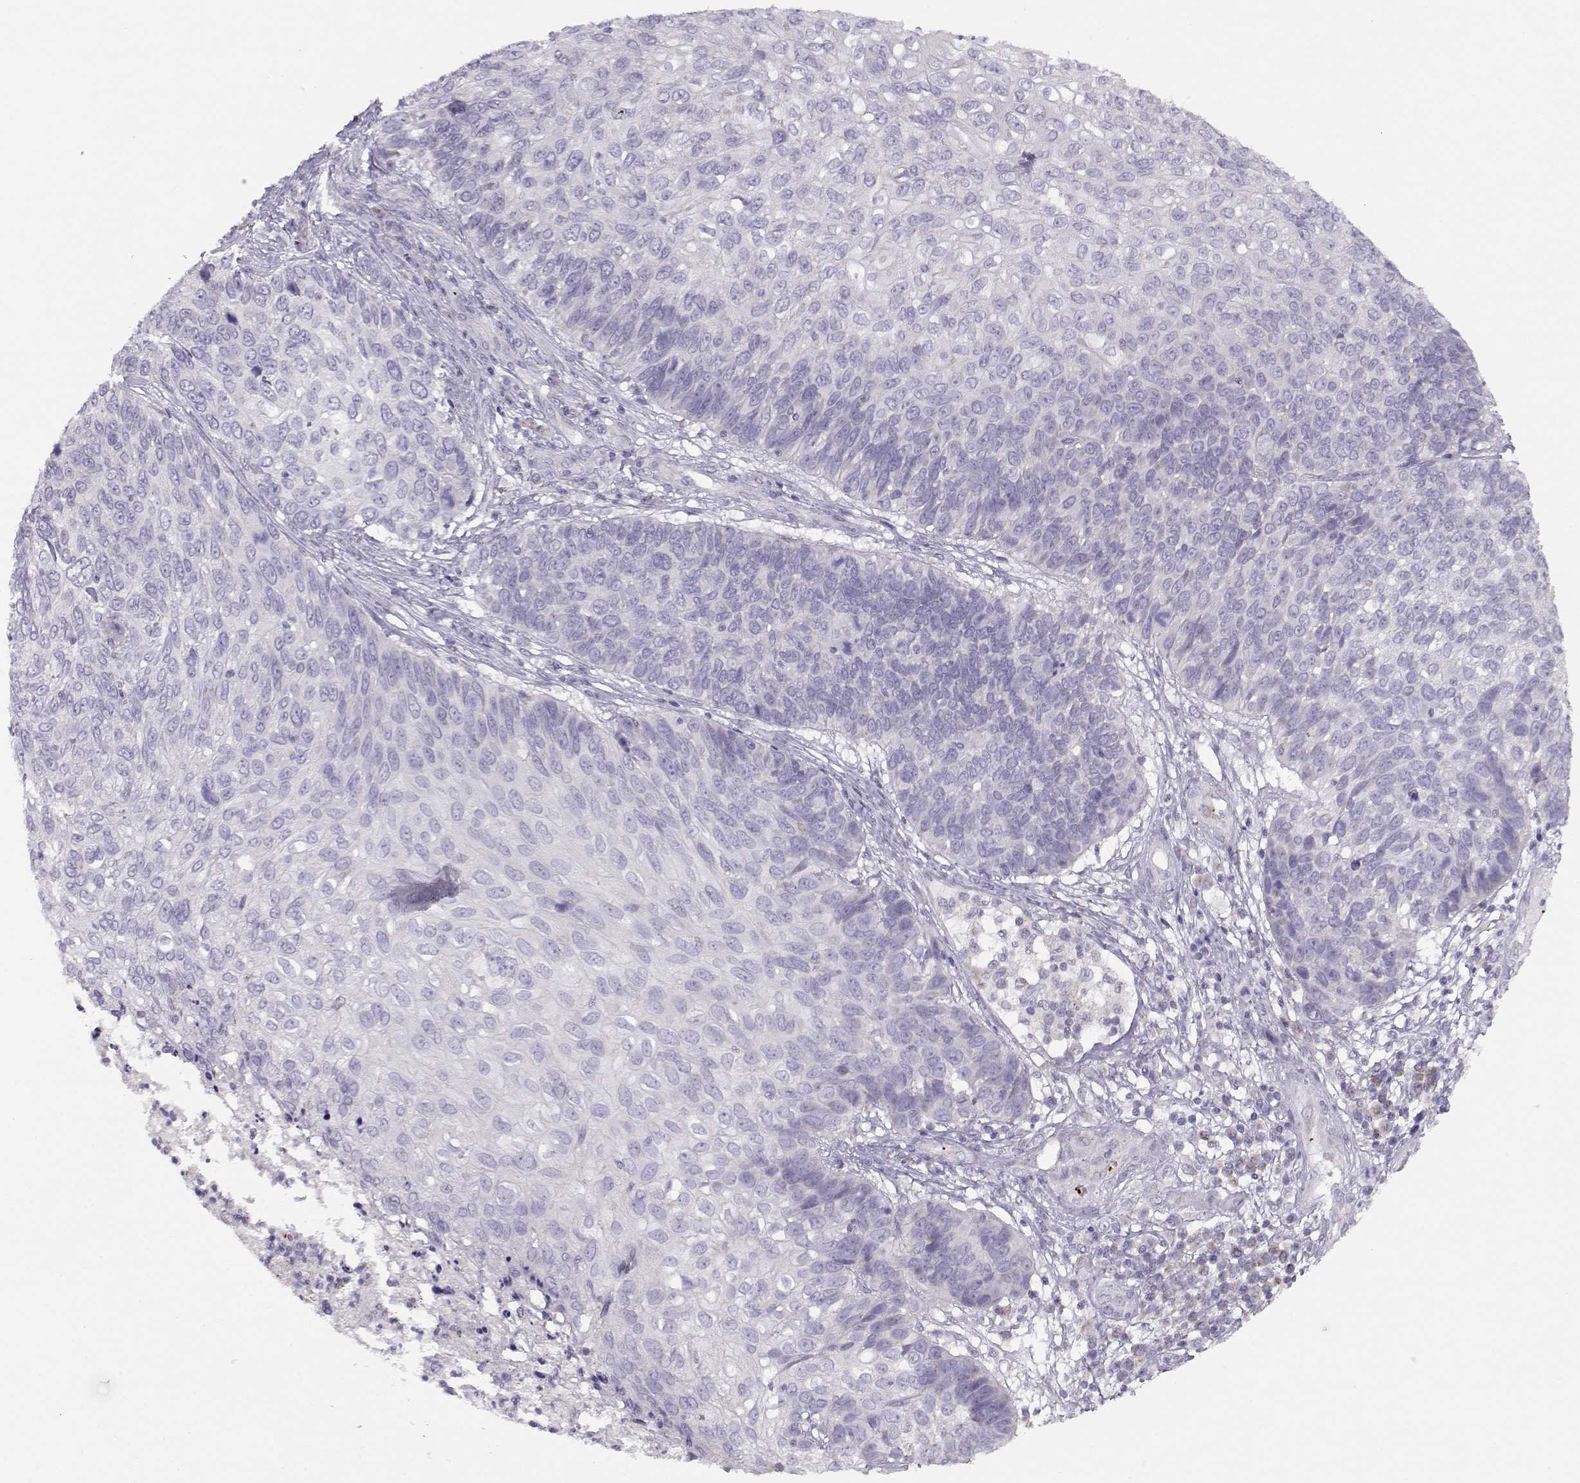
{"staining": {"intensity": "negative", "quantity": "none", "location": "none"}, "tissue": "skin cancer", "cell_type": "Tumor cells", "image_type": "cancer", "snomed": [{"axis": "morphology", "description": "Squamous cell carcinoma, NOS"}, {"axis": "topography", "description": "Skin"}], "caption": "Tumor cells show no significant protein staining in skin squamous cell carcinoma.", "gene": "KLF17", "patient": {"sex": "male", "age": 92}}